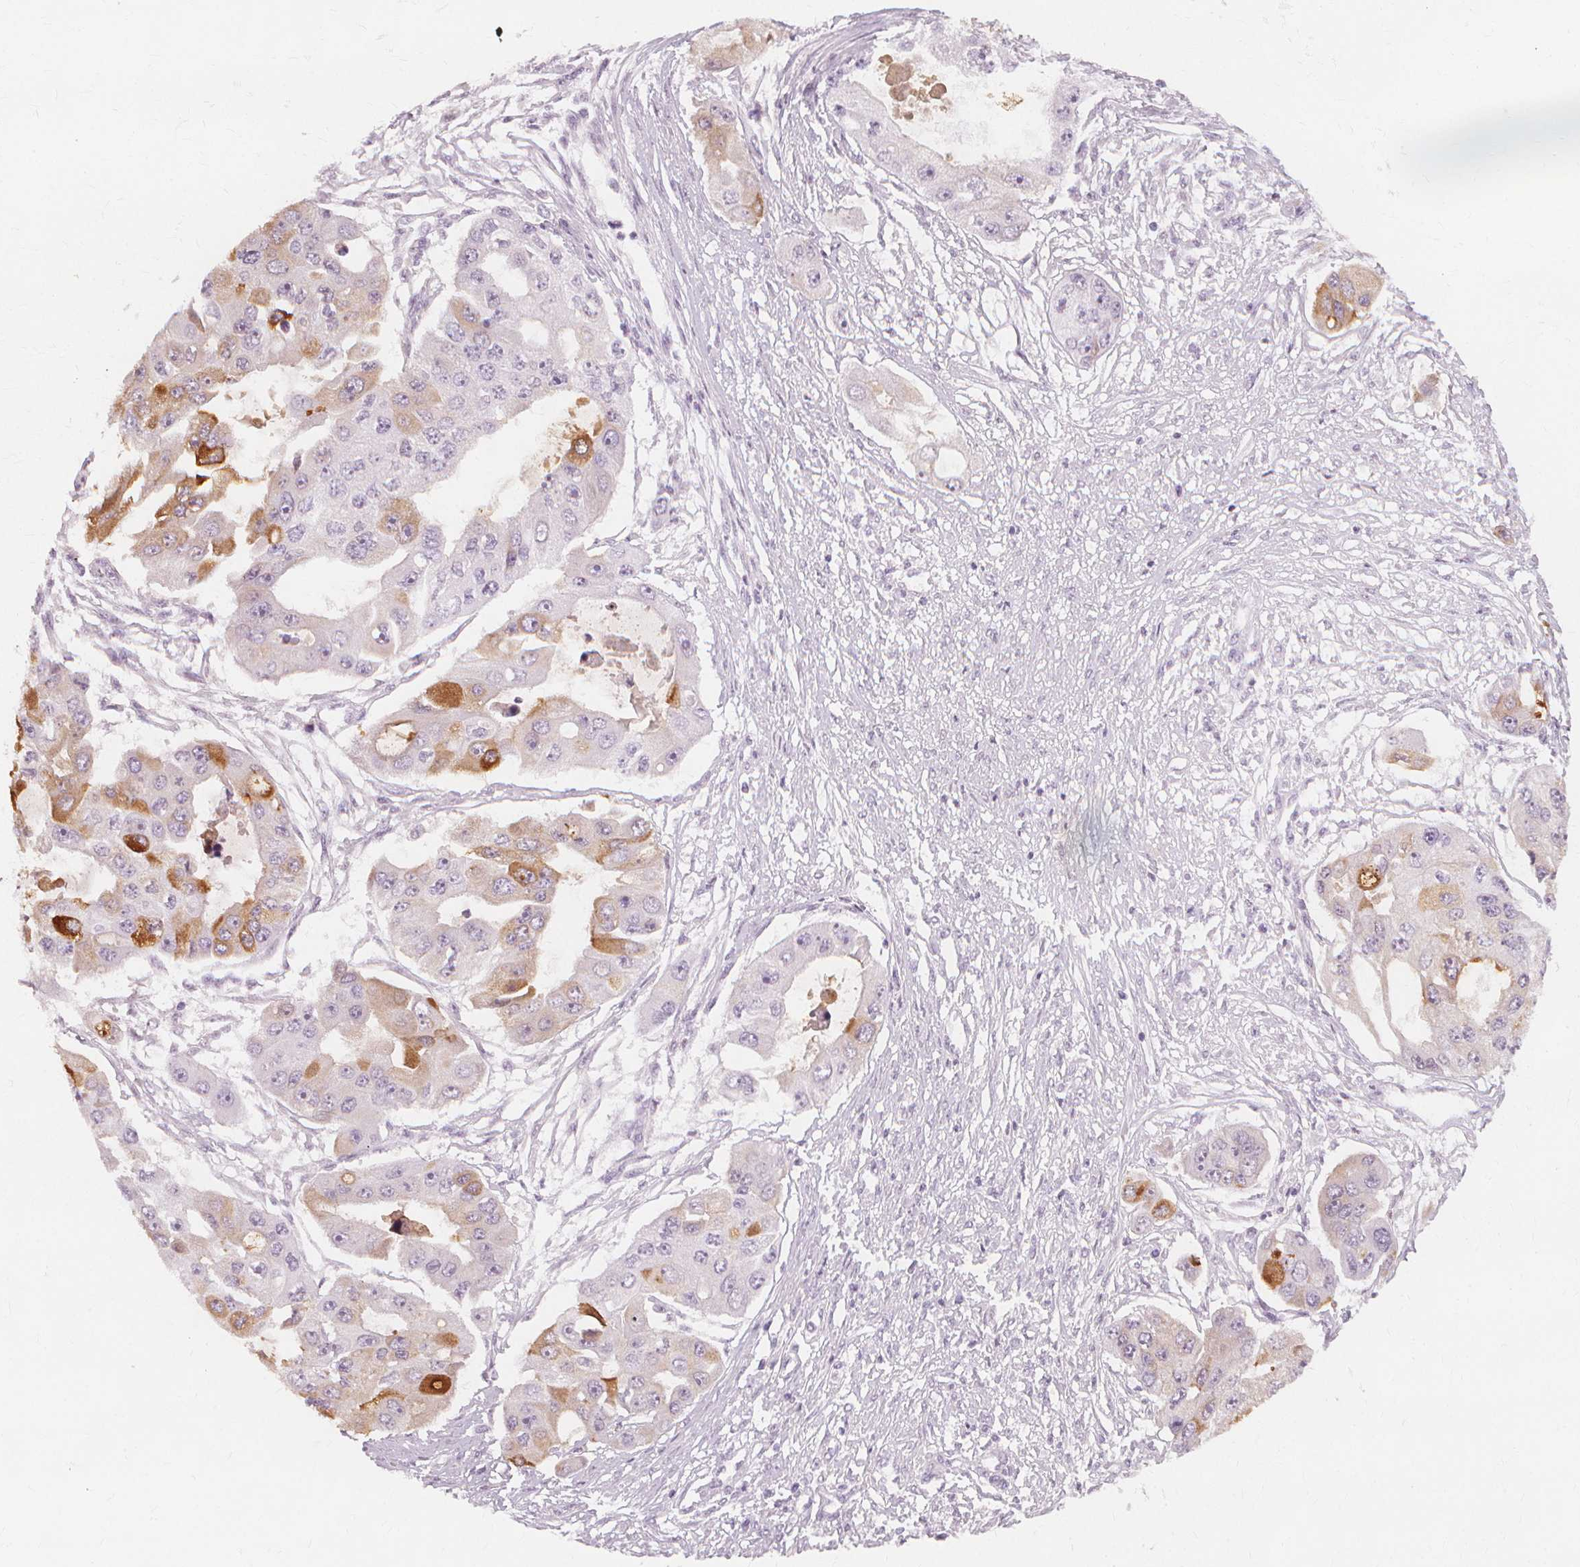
{"staining": {"intensity": "moderate", "quantity": "25%-75%", "location": "cytoplasmic/membranous"}, "tissue": "ovarian cancer", "cell_type": "Tumor cells", "image_type": "cancer", "snomed": [{"axis": "morphology", "description": "Cystadenocarcinoma, serous, NOS"}, {"axis": "topography", "description": "Ovary"}], "caption": "Ovarian cancer was stained to show a protein in brown. There is medium levels of moderate cytoplasmic/membranous expression in approximately 25%-75% of tumor cells.", "gene": "TFF1", "patient": {"sex": "female", "age": 56}}